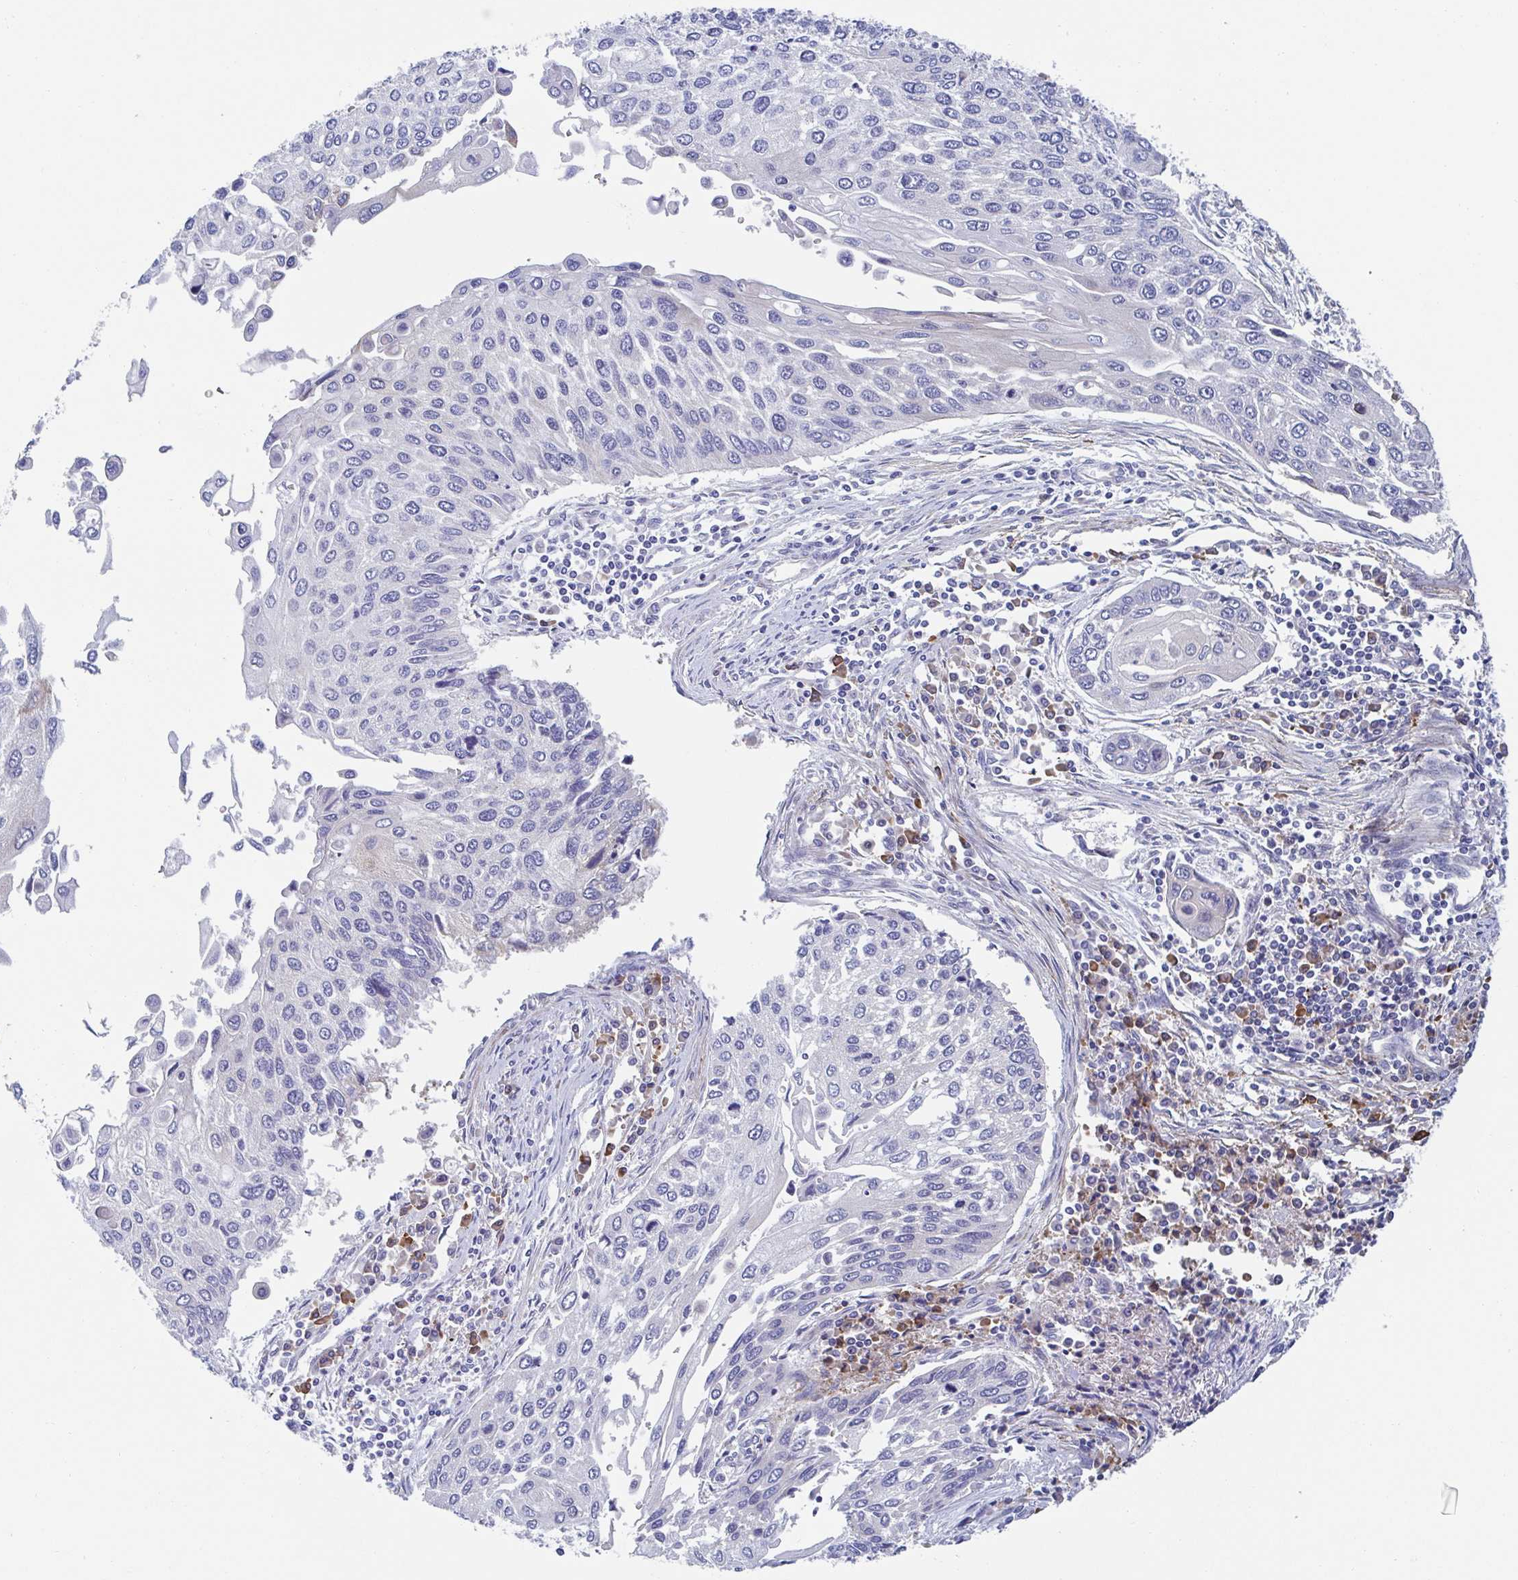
{"staining": {"intensity": "negative", "quantity": "none", "location": "none"}, "tissue": "lung cancer", "cell_type": "Tumor cells", "image_type": "cancer", "snomed": [{"axis": "morphology", "description": "Squamous cell carcinoma, NOS"}, {"axis": "morphology", "description": "Squamous cell carcinoma, metastatic, NOS"}, {"axis": "topography", "description": "Lung"}], "caption": "This is an IHC image of human lung cancer (metastatic squamous cell carcinoma). There is no positivity in tumor cells.", "gene": "KLC3", "patient": {"sex": "male", "age": 63}}